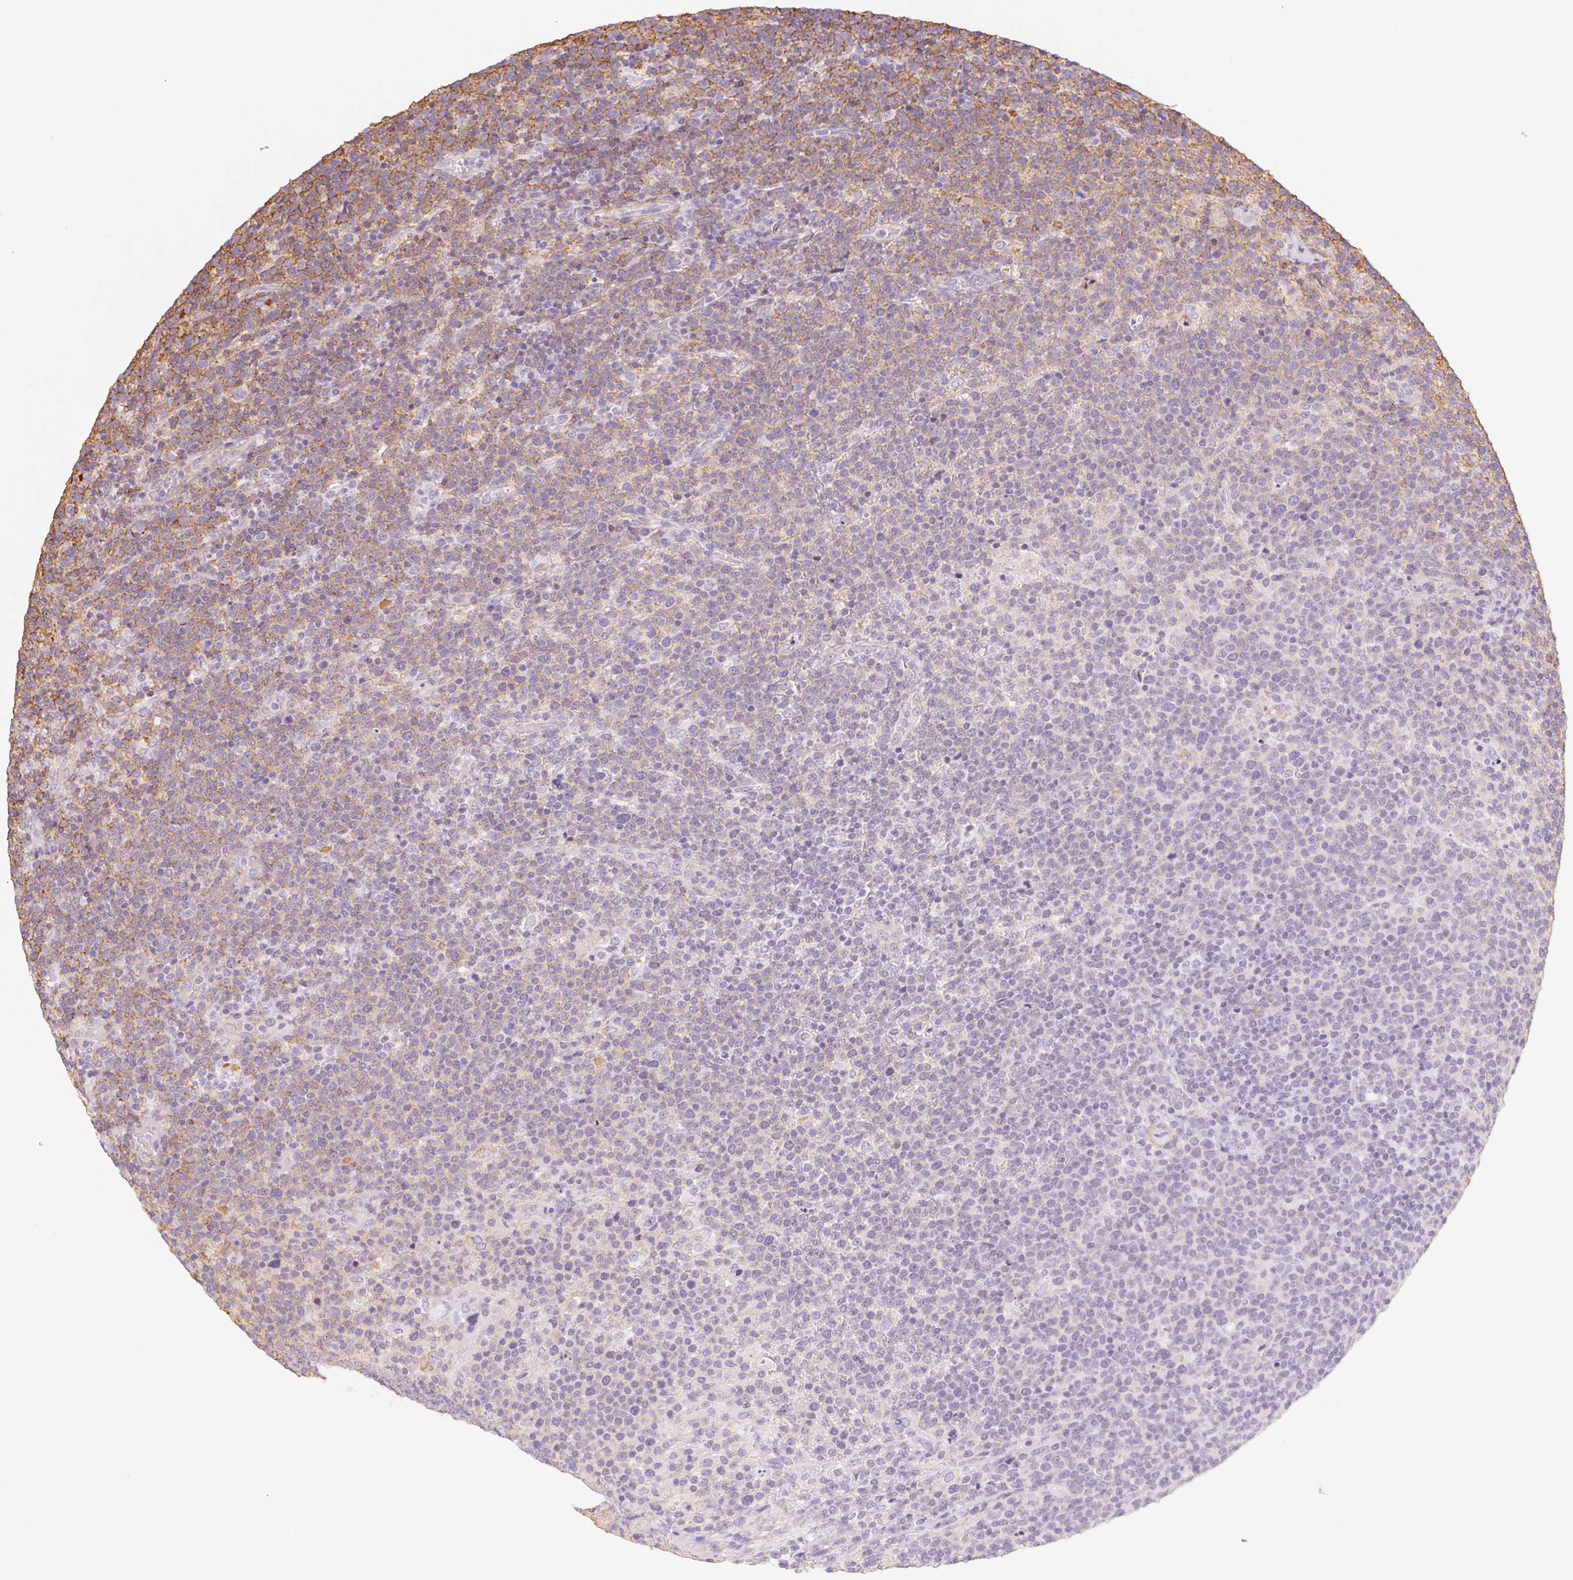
{"staining": {"intensity": "weak", "quantity": "<25%", "location": "cytoplasmic/membranous"}, "tissue": "lymphoma", "cell_type": "Tumor cells", "image_type": "cancer", "snomed": [{"axis": "morphology", "description": "Malignant lymphoma, non-Hodgkin's type, High grade"}, {"axis": "topography", "description": "Lymph node"}], "caption": "Immunohistochemistry (IHC) photomicrograph of neoplastic tissue: lymphoma stained with DAB demonstrates no significant protein staining in tumor cells. (DAB (3,3'-diaminobenzidine) immunohistochemistry (IHC), high magnification).", "gene": "PRPH", "patient": {"sex": "male", "age": 61}}